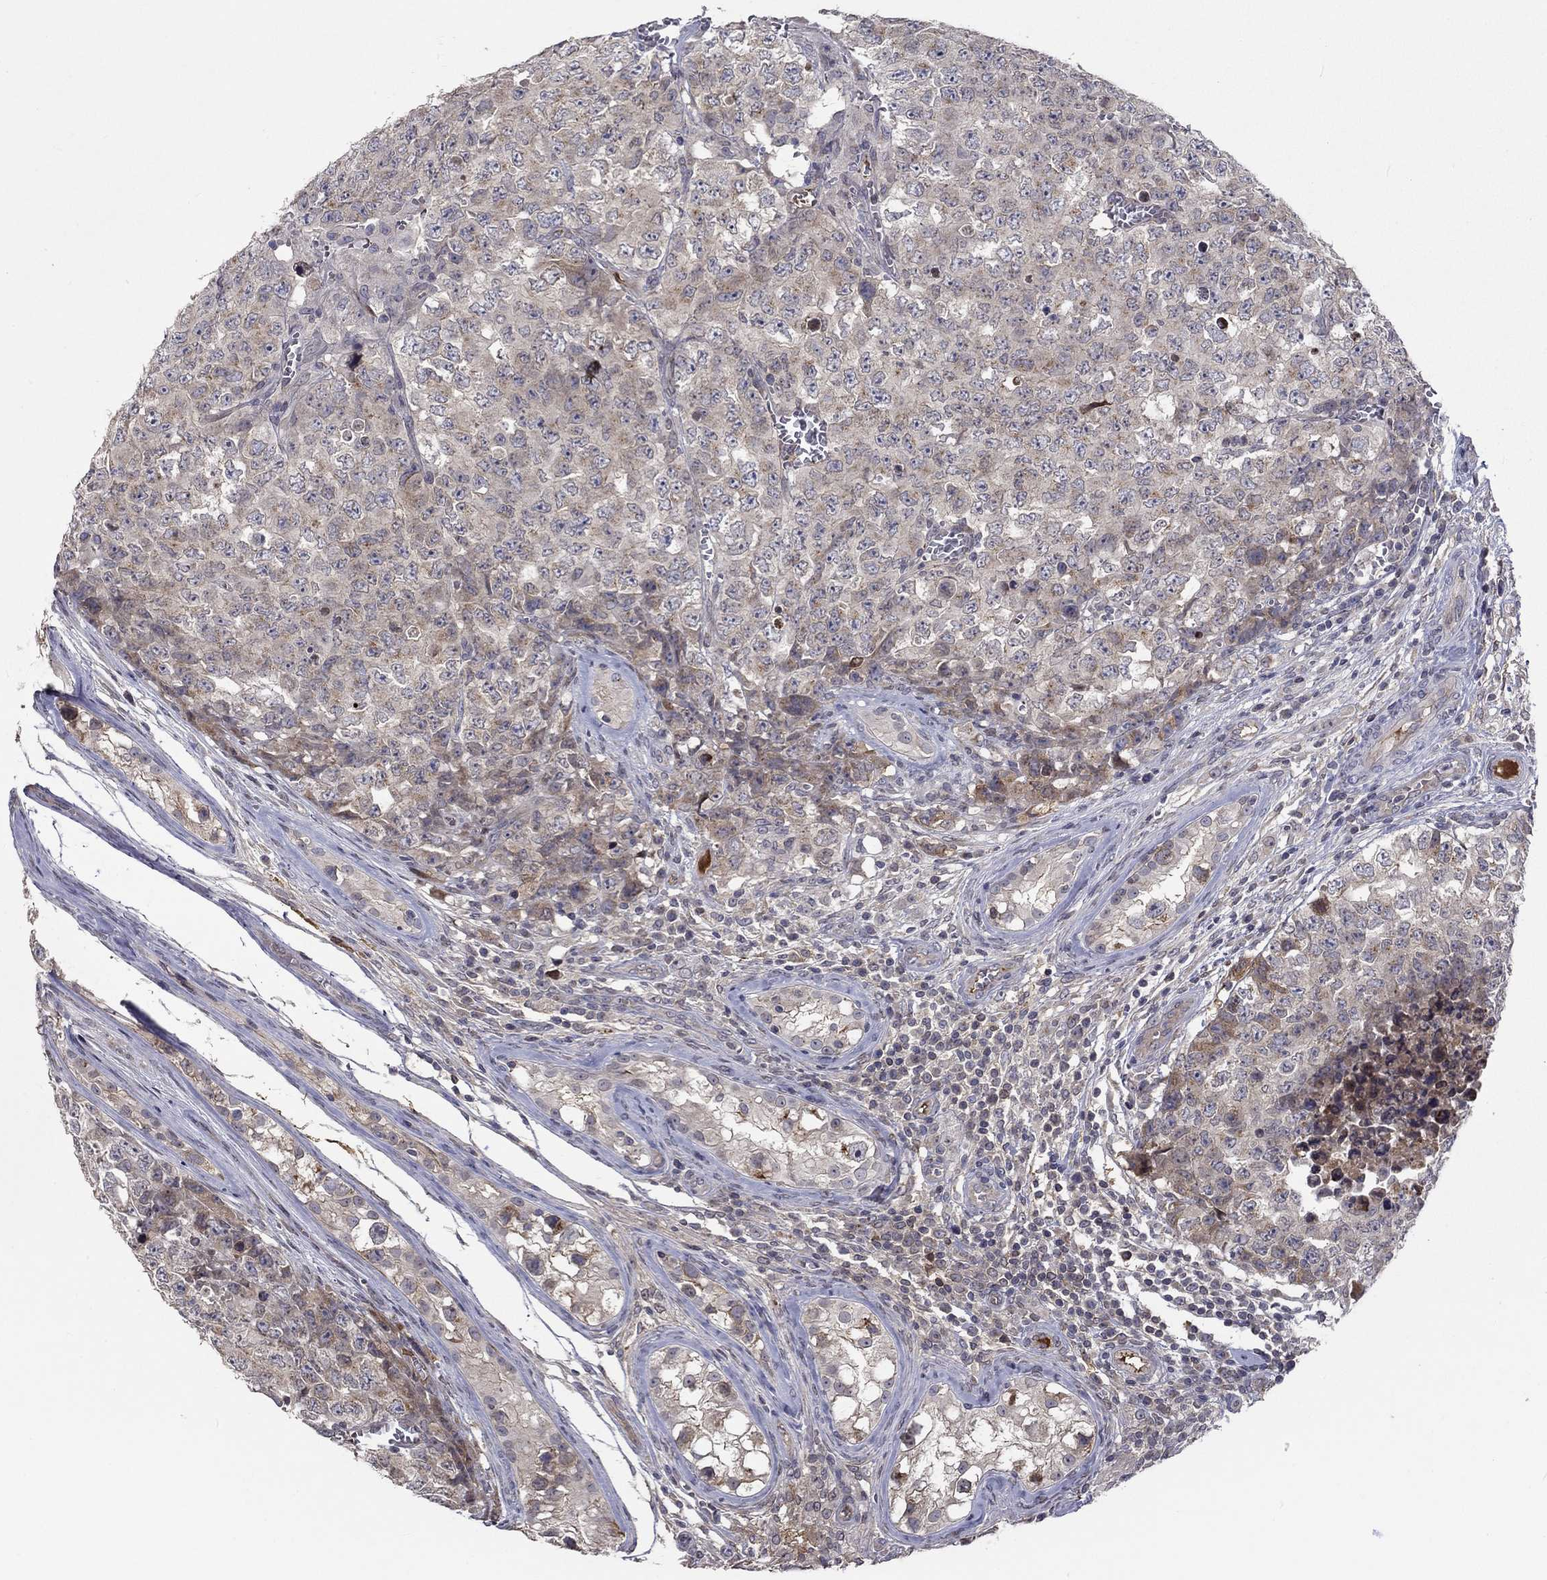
{"staining": {"intensity": "negative", "quantity": "none", "location": "none"}, "tissue": "testis cancer", "cell_type": "Tumor cells", "image_type": "cancer", "snomed": [{"axis": "morphology", "description": "Carcinoma, Embryonal, NOS"}, {"axis": "topography", "description": "Testis"}], "caption": "Testis cancer was stained to show a protein in brown. There is no significant positivity in tumor cells.", "gene": "CETN3", "patient": {"sex": "male", "age": 23}}